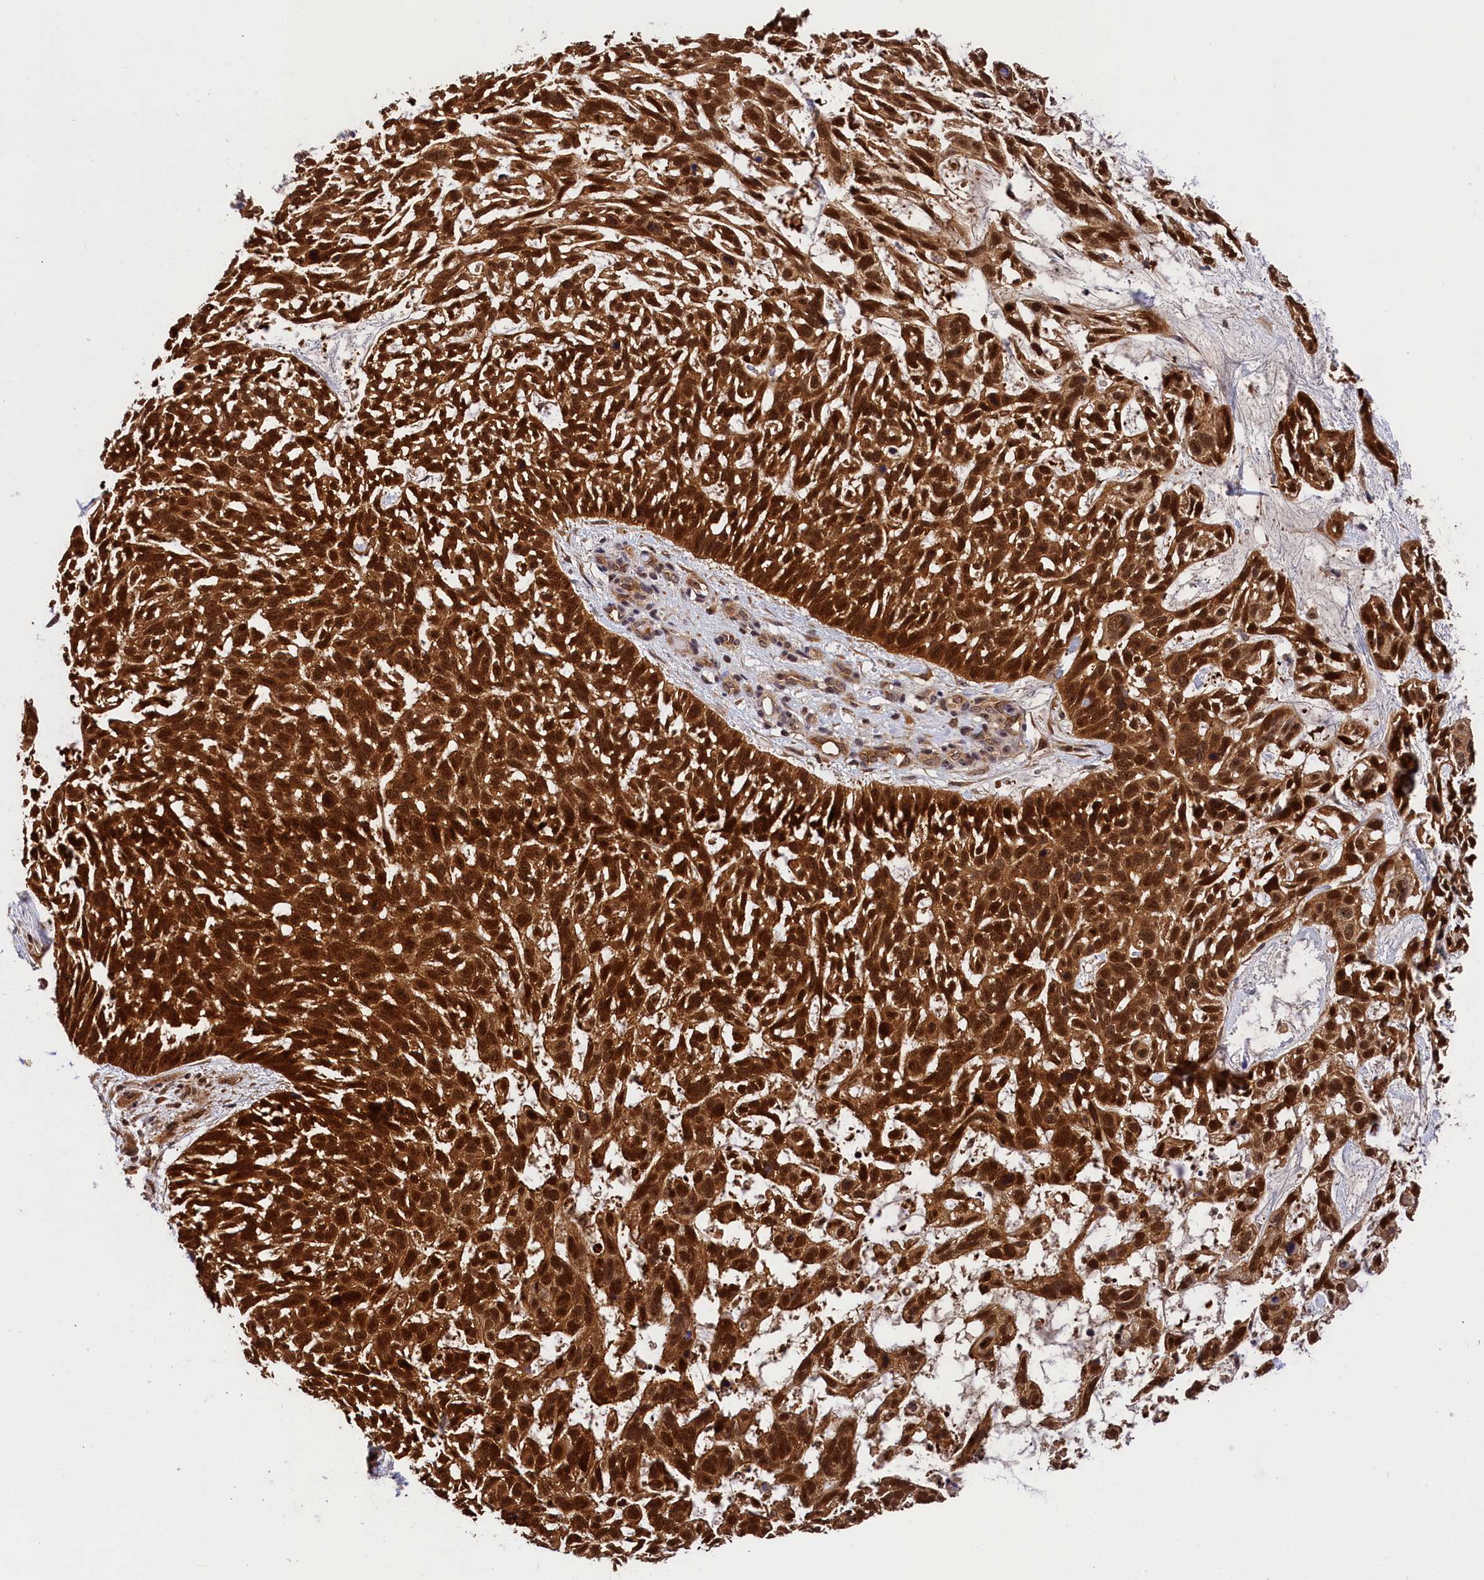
{"staining": {"intensity": "strong", "quantity": ">75%", "location": "cytoplasmic/membranous,nuclear"}, "tissue": "skin cancer", "cell_type": "Tumor cells", "image_type": "cancer", "snomed": [{"axis": "morphology", "description": "Basal cell carcinoma"}, {"axis": "topography", "description": "Skin"}], "caption": "The histopathology image demonstrates a brown stain indicating the presence of a protein in the cytoplasmic/membranous and nuclear of tumor cells in skin cancer.", "gene": "EIF6", "patient": {"sex": "male", "age": 88}}